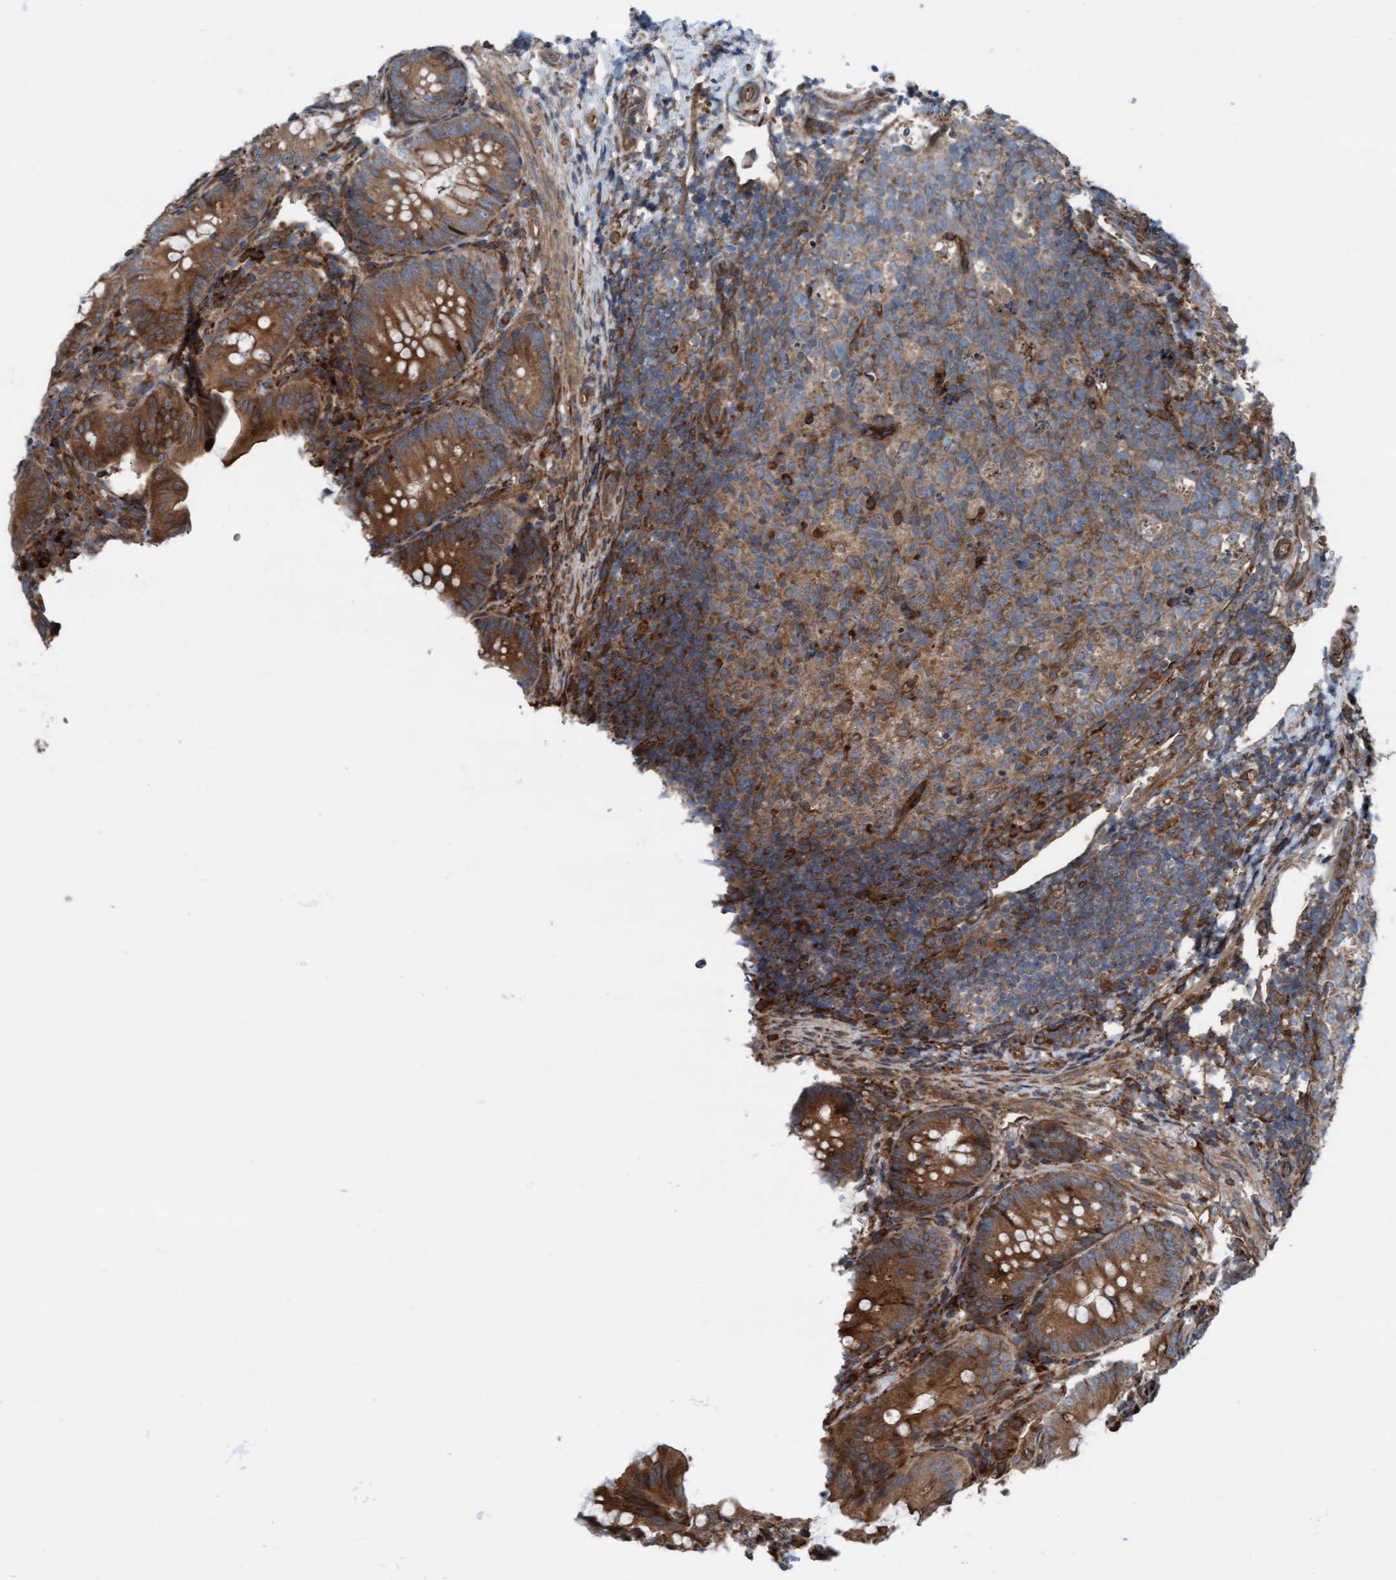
{"staining": {"intensity": "moderate", "quantity": ">75%", "location": "cytoplasmic/membranous"}, "tissue": "appendix", "cell_type": "Glandular cells", "image_type": "normal", "snomed": [{"axis": "morphology", "description": "Normal tissue, NOS"}, {"axis": "topography", "description": "Appendix"}], "caption": "Appendix stained with immunohistochemistry (IHC) displays moderate cytoplasmic/membranous positivity in approximately >75% of glandular cells.", "gene": "RAP1GAP2", "patient": {"sex": "male", "age": 1}}